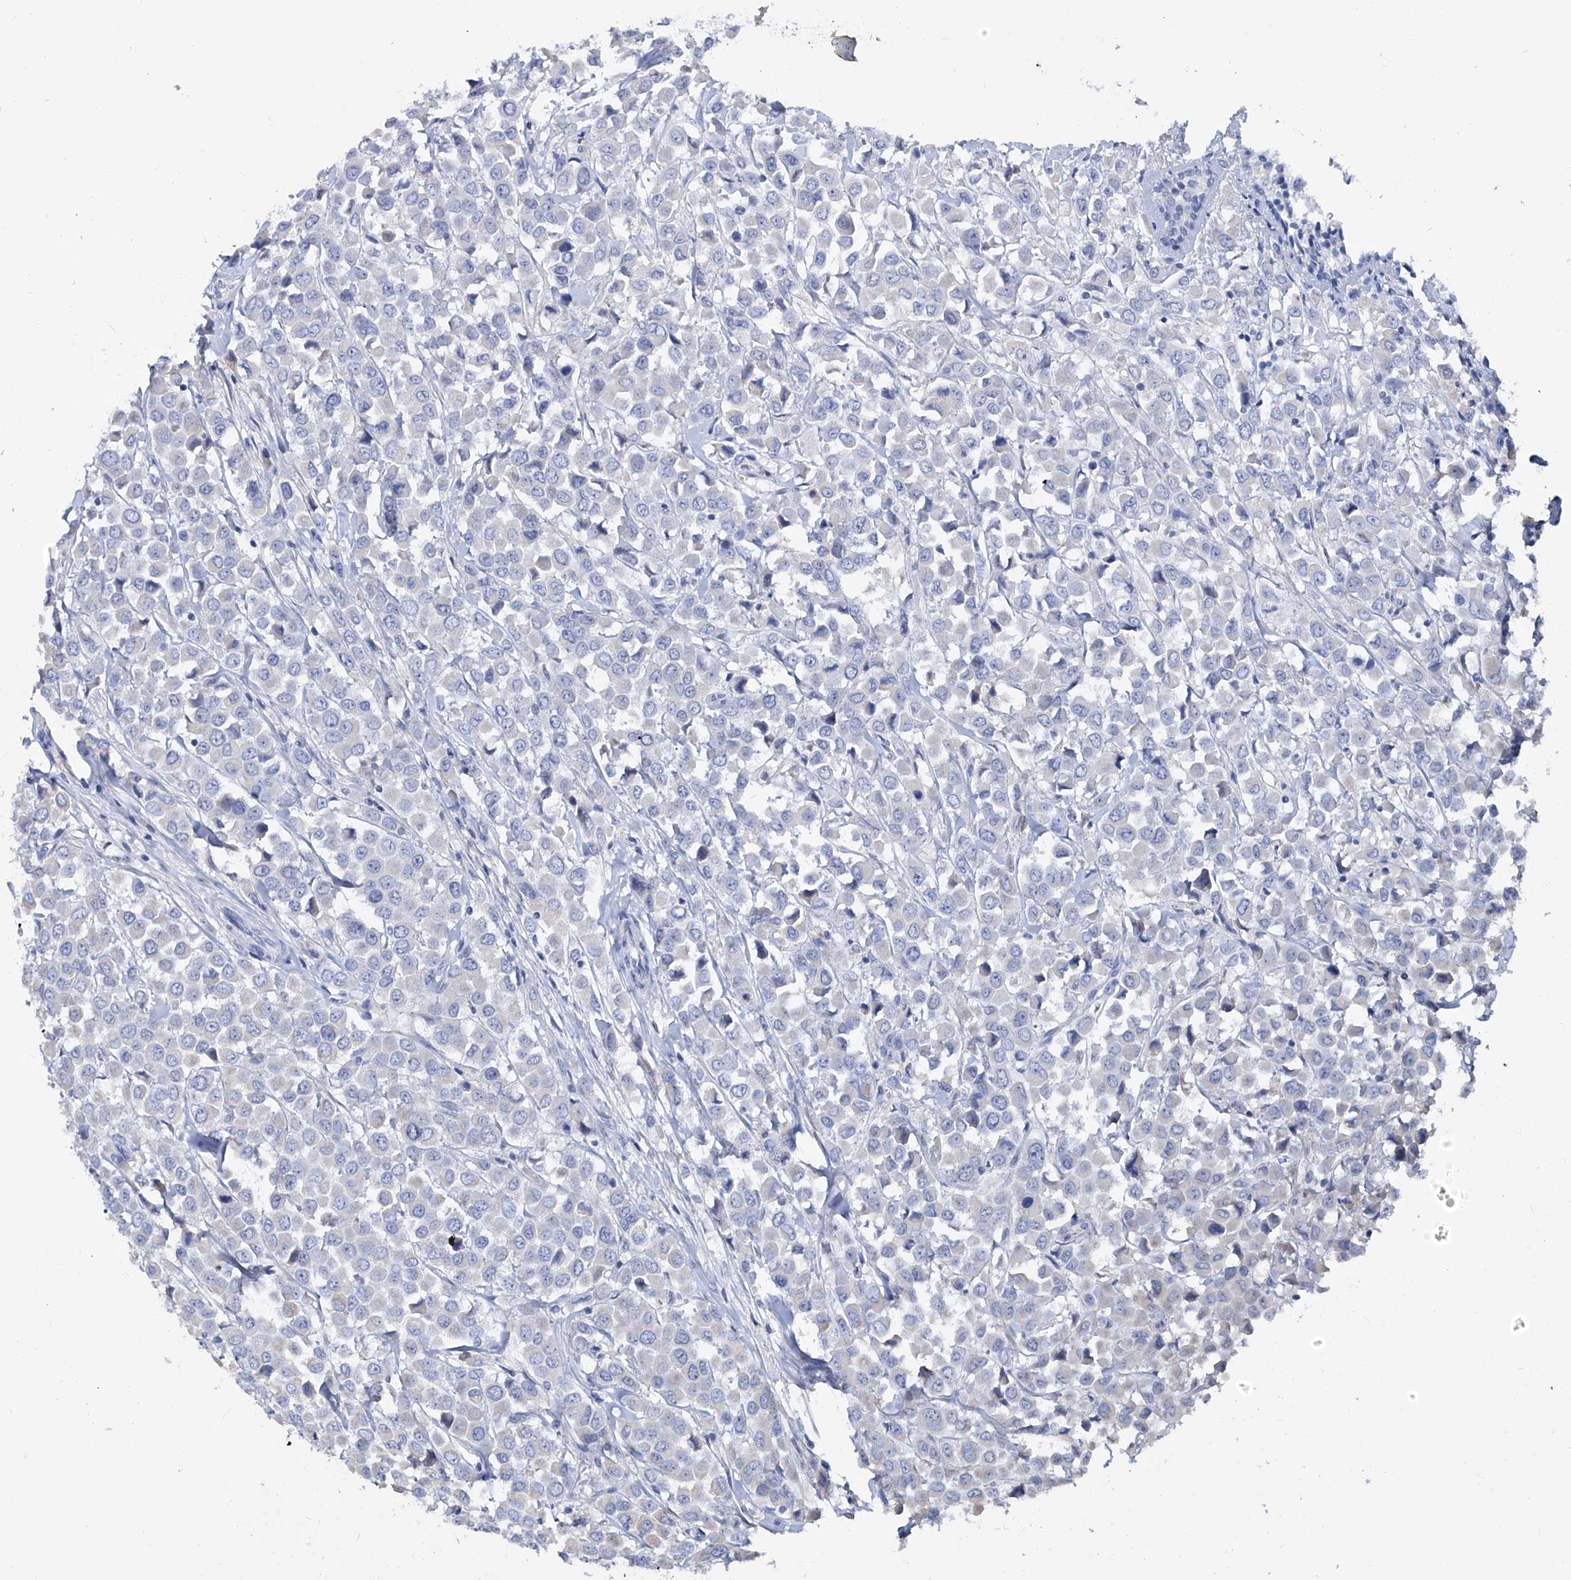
{"staining": {"intensity": "negative", "quantity": "none", "location": "none"}, "tissue": "breast cancer", "cell_type": "Tumor cells", "image_type": "cancer", "snomed": [{"axis": "morphology", "description": "Duct carcinoma"}, {"axis": "topography", "description": "Breast"}], "caption": "A photomicrograph of human intraductal carcinoma (breast) is negative for staining in tumor cells. The staining is performed using DAB brown chromogen with nuclei counter-stained in using hematoxylin.", "gene": "KLHL17", "patient": {"sex": "female", "age": 61}}